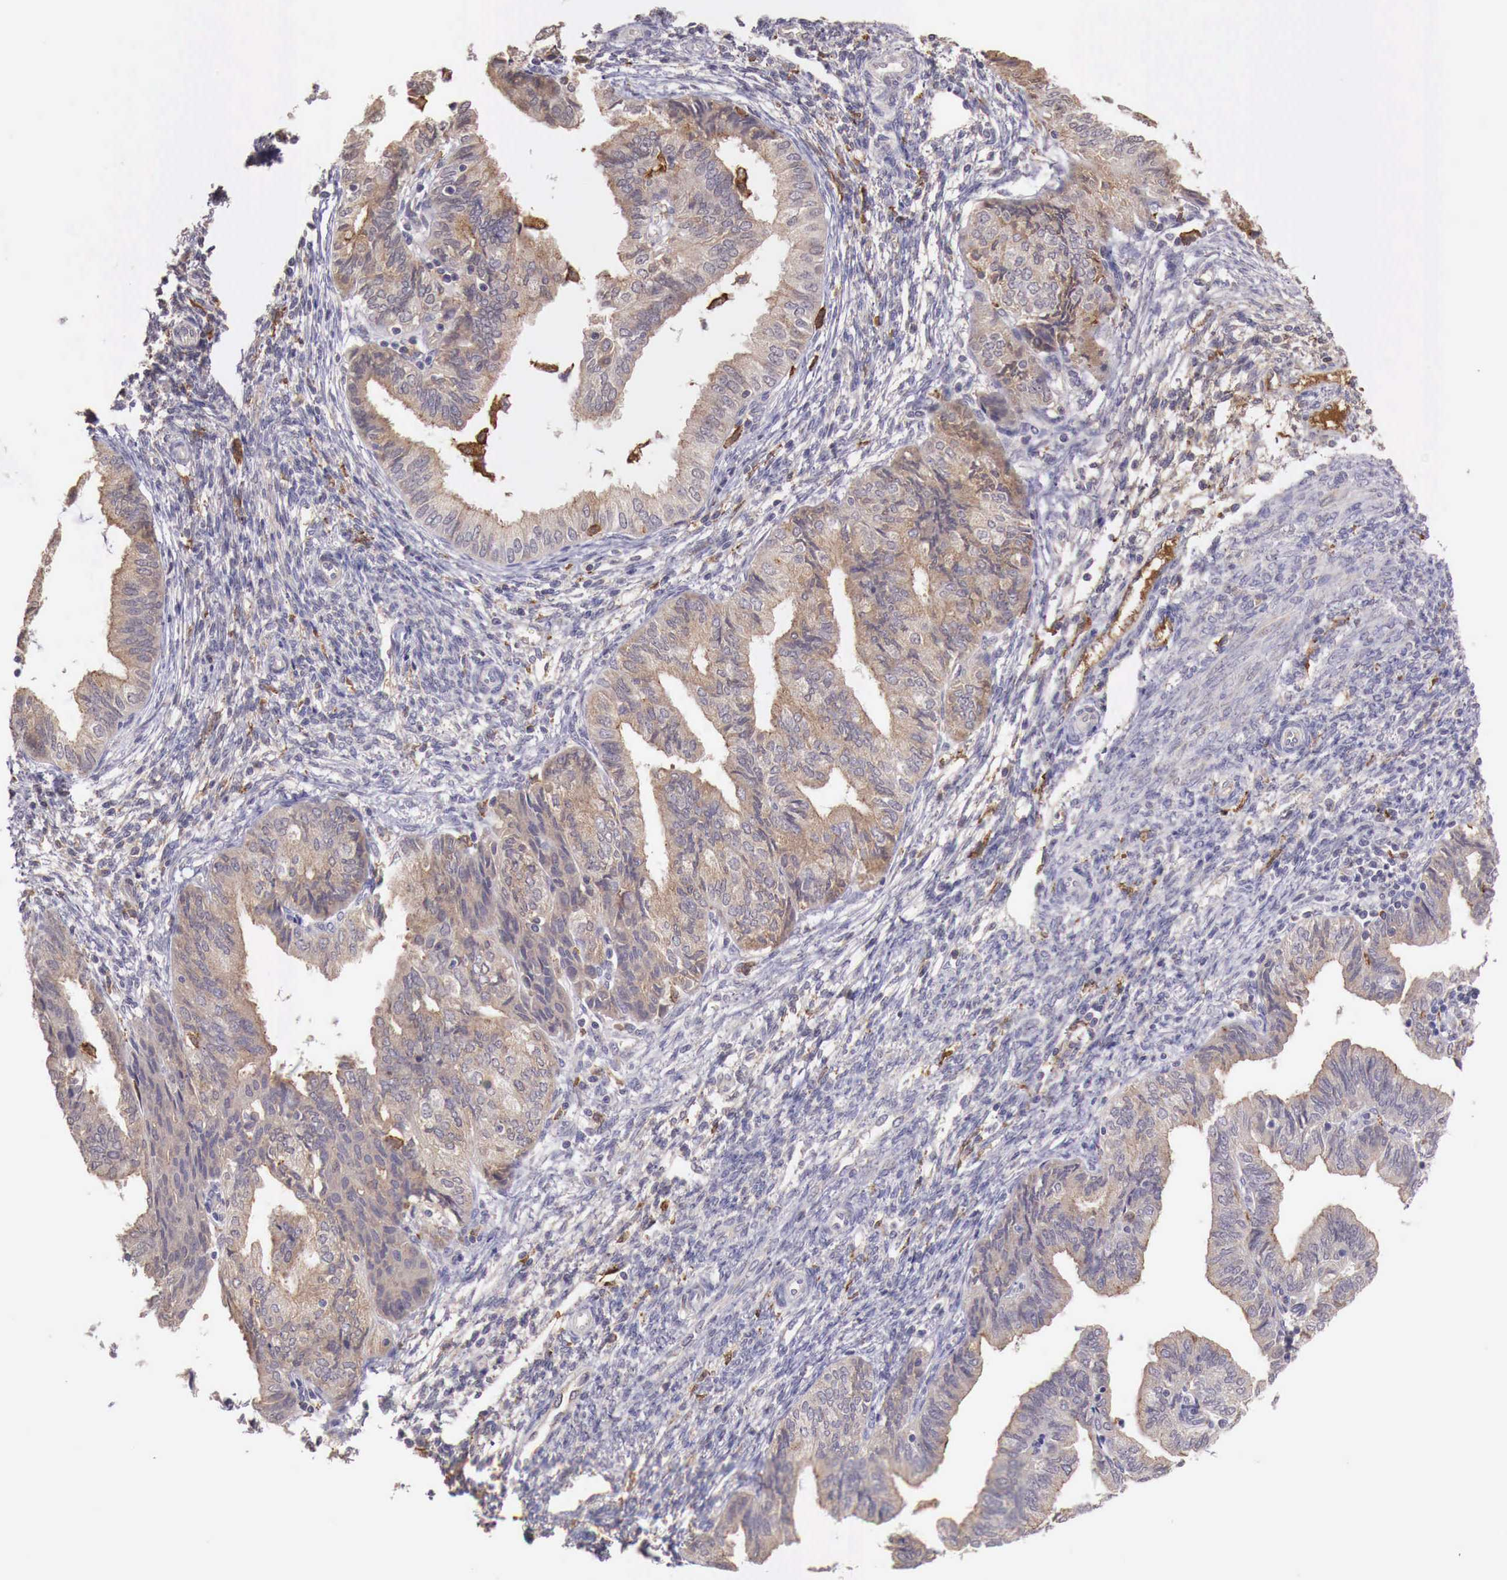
{"staining": {"intensity": "moderate", "quantity": ">75%", "location": "cytoplasmic/membranous"}, "tissue": "endometrial cancer", "cell_type": "Tumor cells", "image_type": "cancer", "snomed": [{"axis": "morphology", "description": "Adenocarcinoma, NOS"}, {"axis": "topography", "description": "Endometrium"}], "caption": "Immunohistochemical staining of human endometrial cancer demonstrates medium levels of moderate cytoplasmic/membranous positivity in about >75% of tumor cells.", "gene": "CHRDL1", "patient": {"sex": "female", "age": 51}}